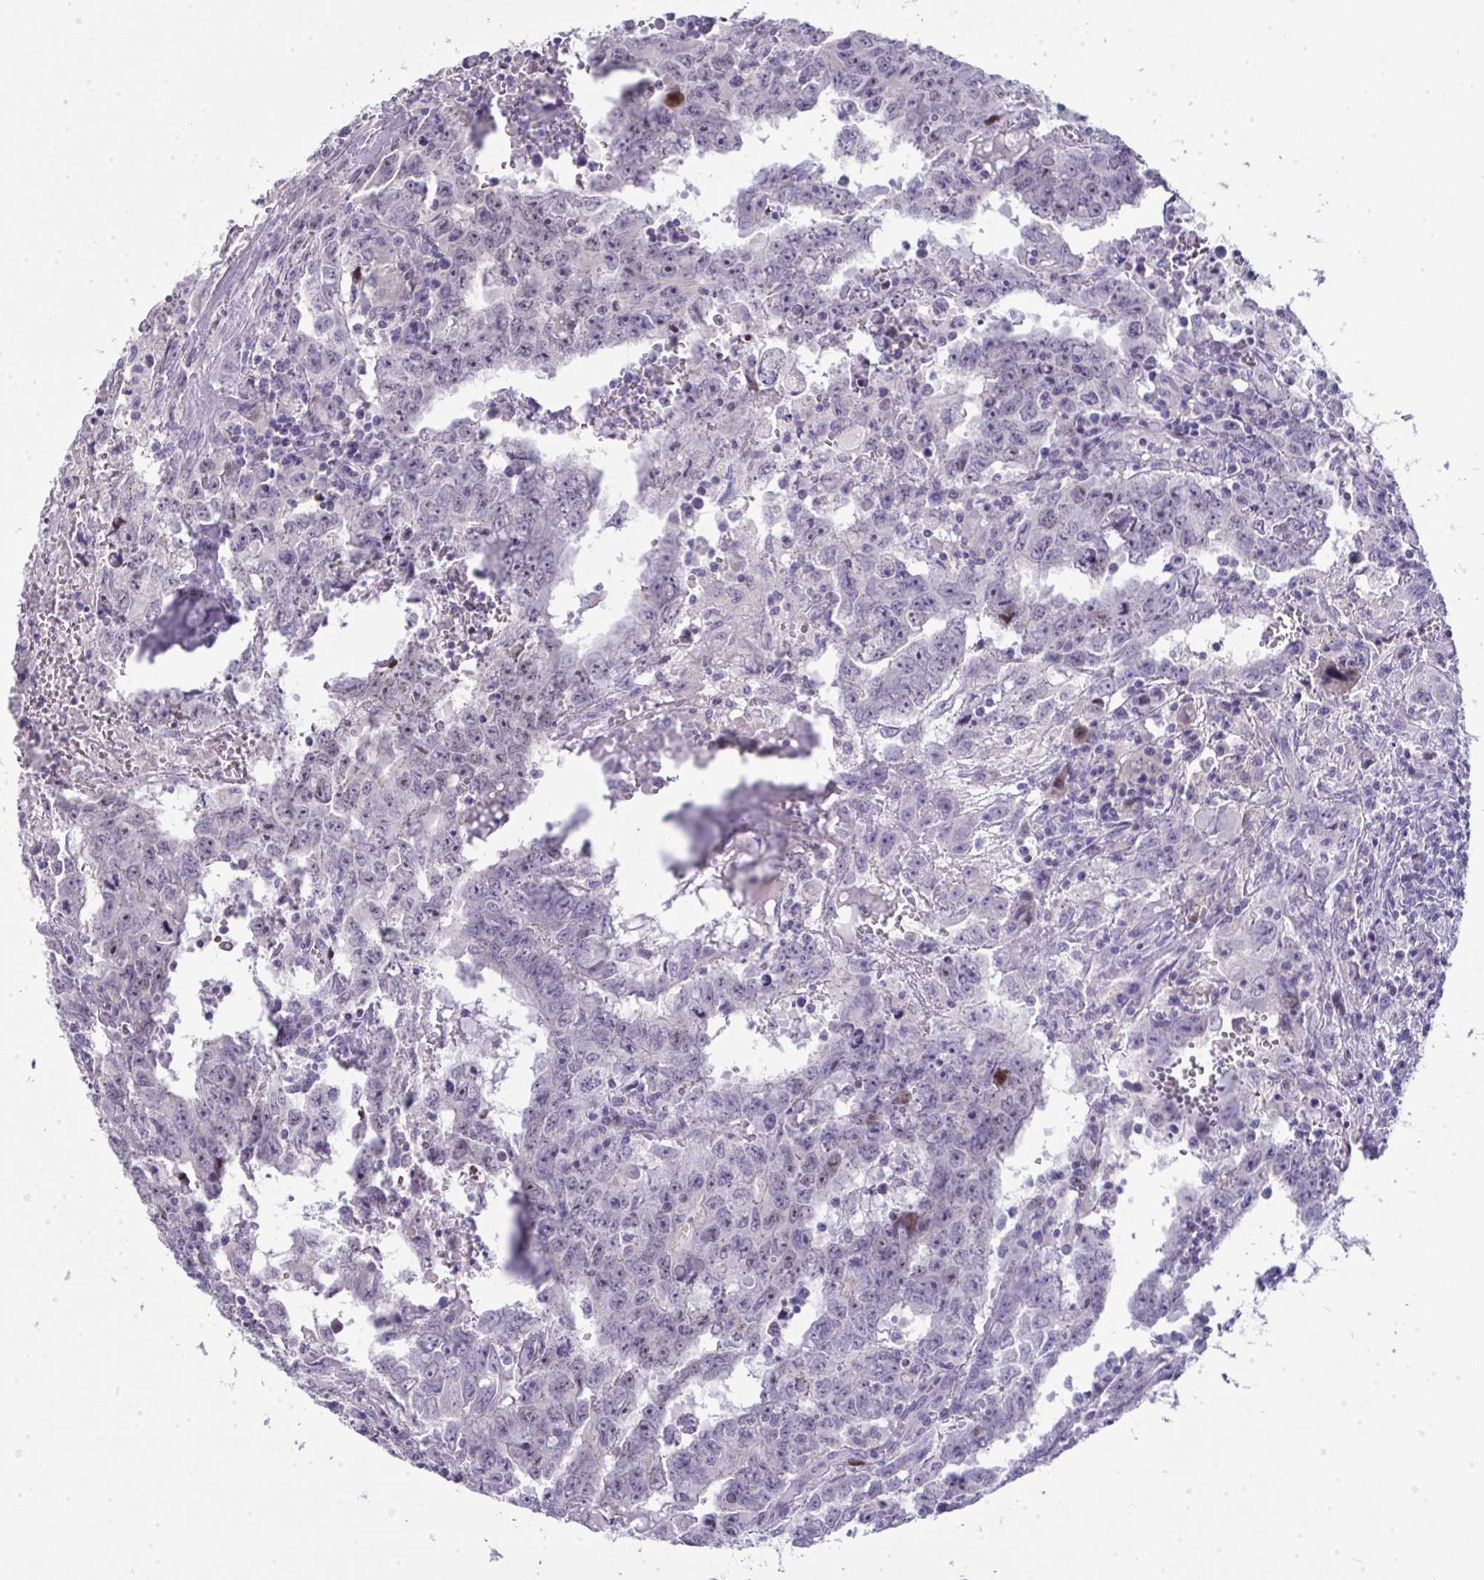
{"staining": {"intensity": "moderate", "quantity": "<25%", "location": "nuclear"}, "tissue": "testis cancer", "cell_type": "Tumor cells", "image_type": "cancer", "snomed": [{"axis": "morphology", "description": "Carcinoma, Embryonal, NOS"}, {"axis": "topography", "description": "Testis"}], "caption": "Human testis cancer (embryonal carcinoma) stained with a brown dye displays moderate nuclear positive positivity in approximately <25% of tumor cells.", "gene": "GALNT16", "patient": {"sex": "male", "age": 22}}